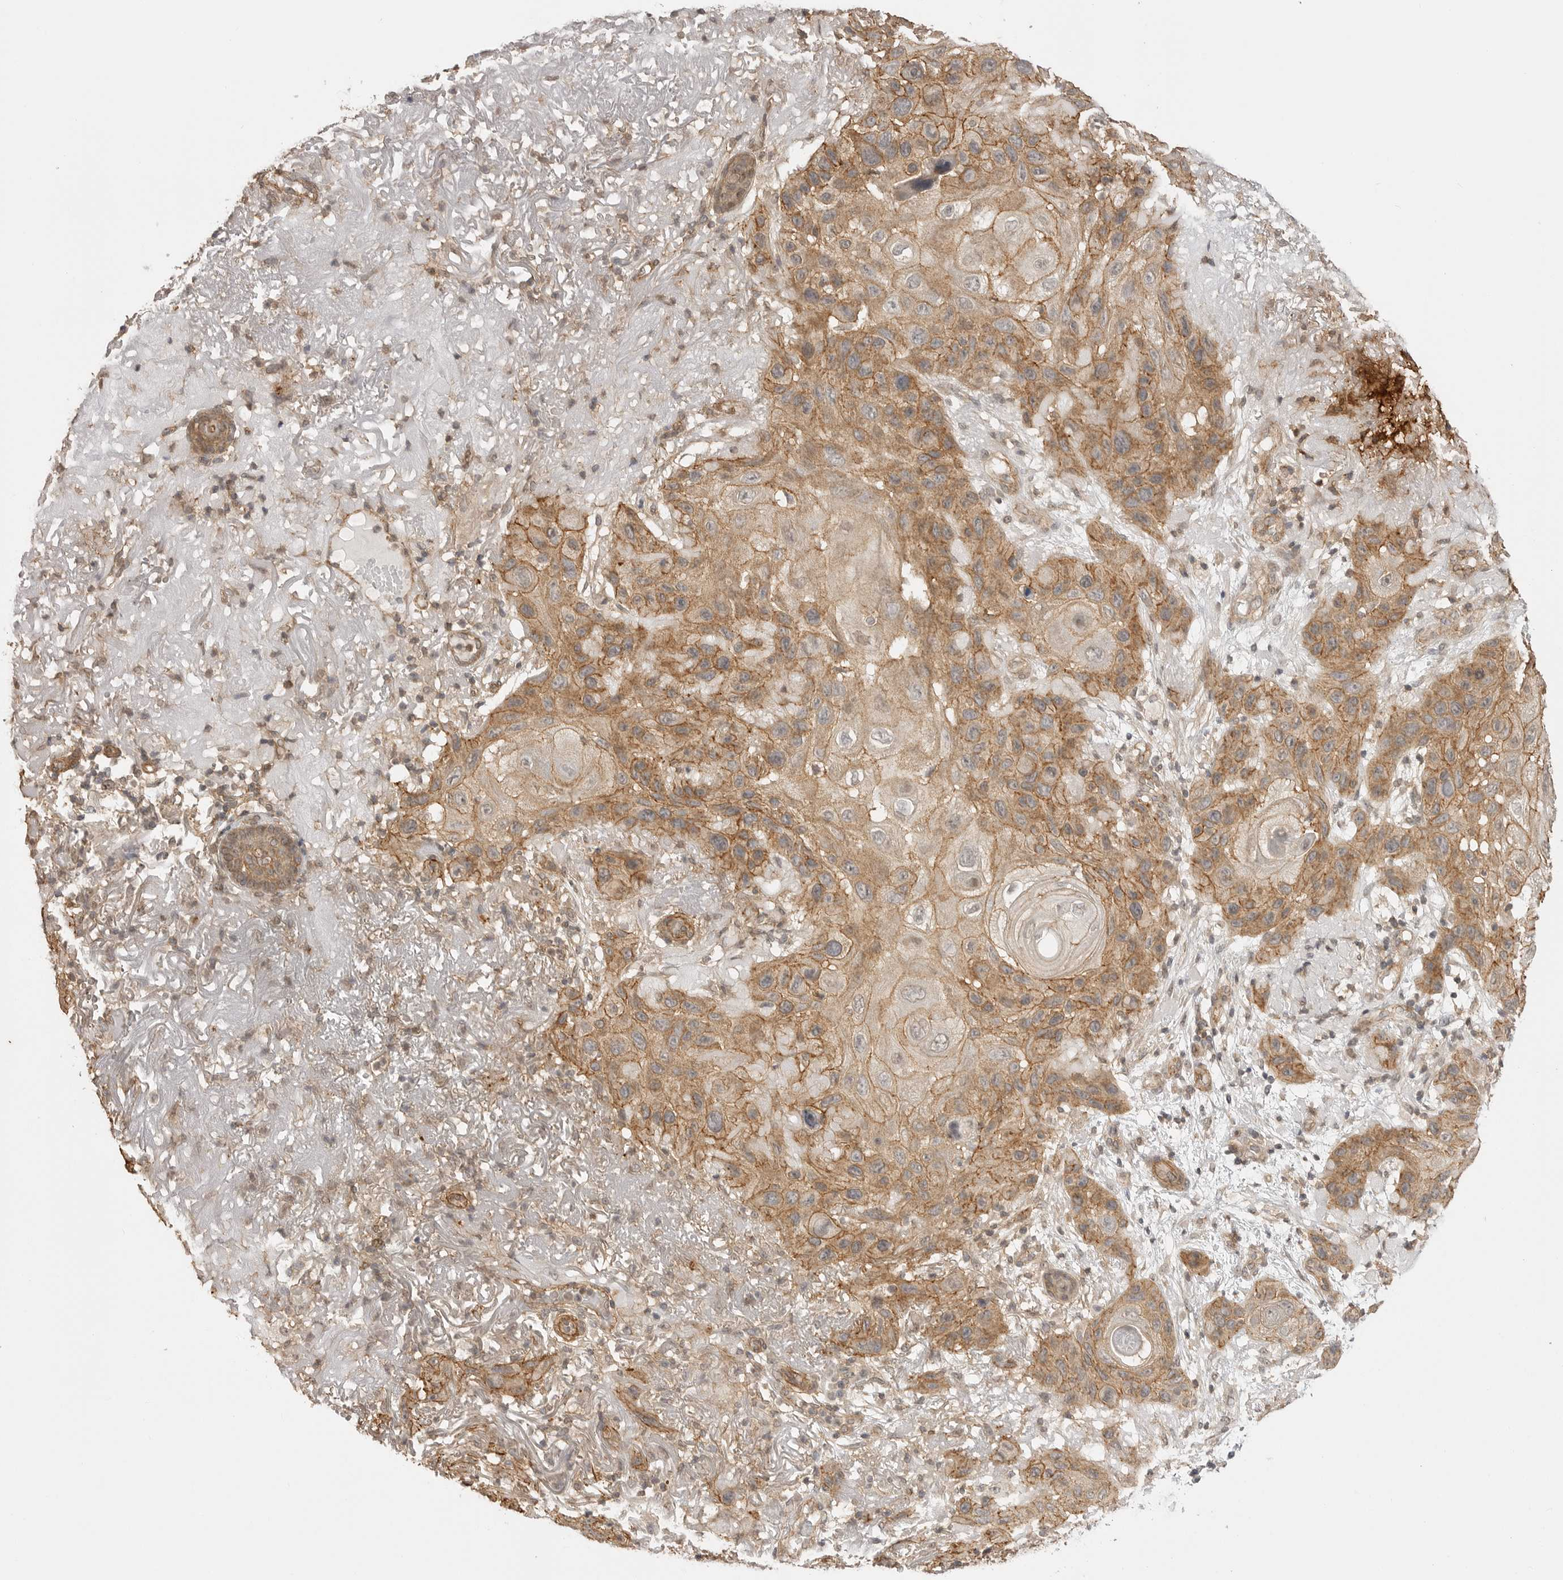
{"staining": {"intensity": "moderate", "quantity": ">75%", "location": "cytoplasmic/membranous"}, "tissue": "skin cancer", "cell_type": "Tumor cells", "image_type": "cancer", "snomed": [{"axis": "morphology", "description": "Normal tissue, NOS"}, {"axis": "morphology", "description": "Squamous cell carcinoma, NOS"}, {"axis": "topography", "description": "Skin"}], "caption": "IHC photomicrograph of squamous cell carcinoma (skin) stained for a protein (brown), which demonstrates medium levels of moderate cytoplasmic/membranous expression in about >75% of tumor cells.", "gene": "GPC2", "patient": {"sex": "female", "age": 96}}